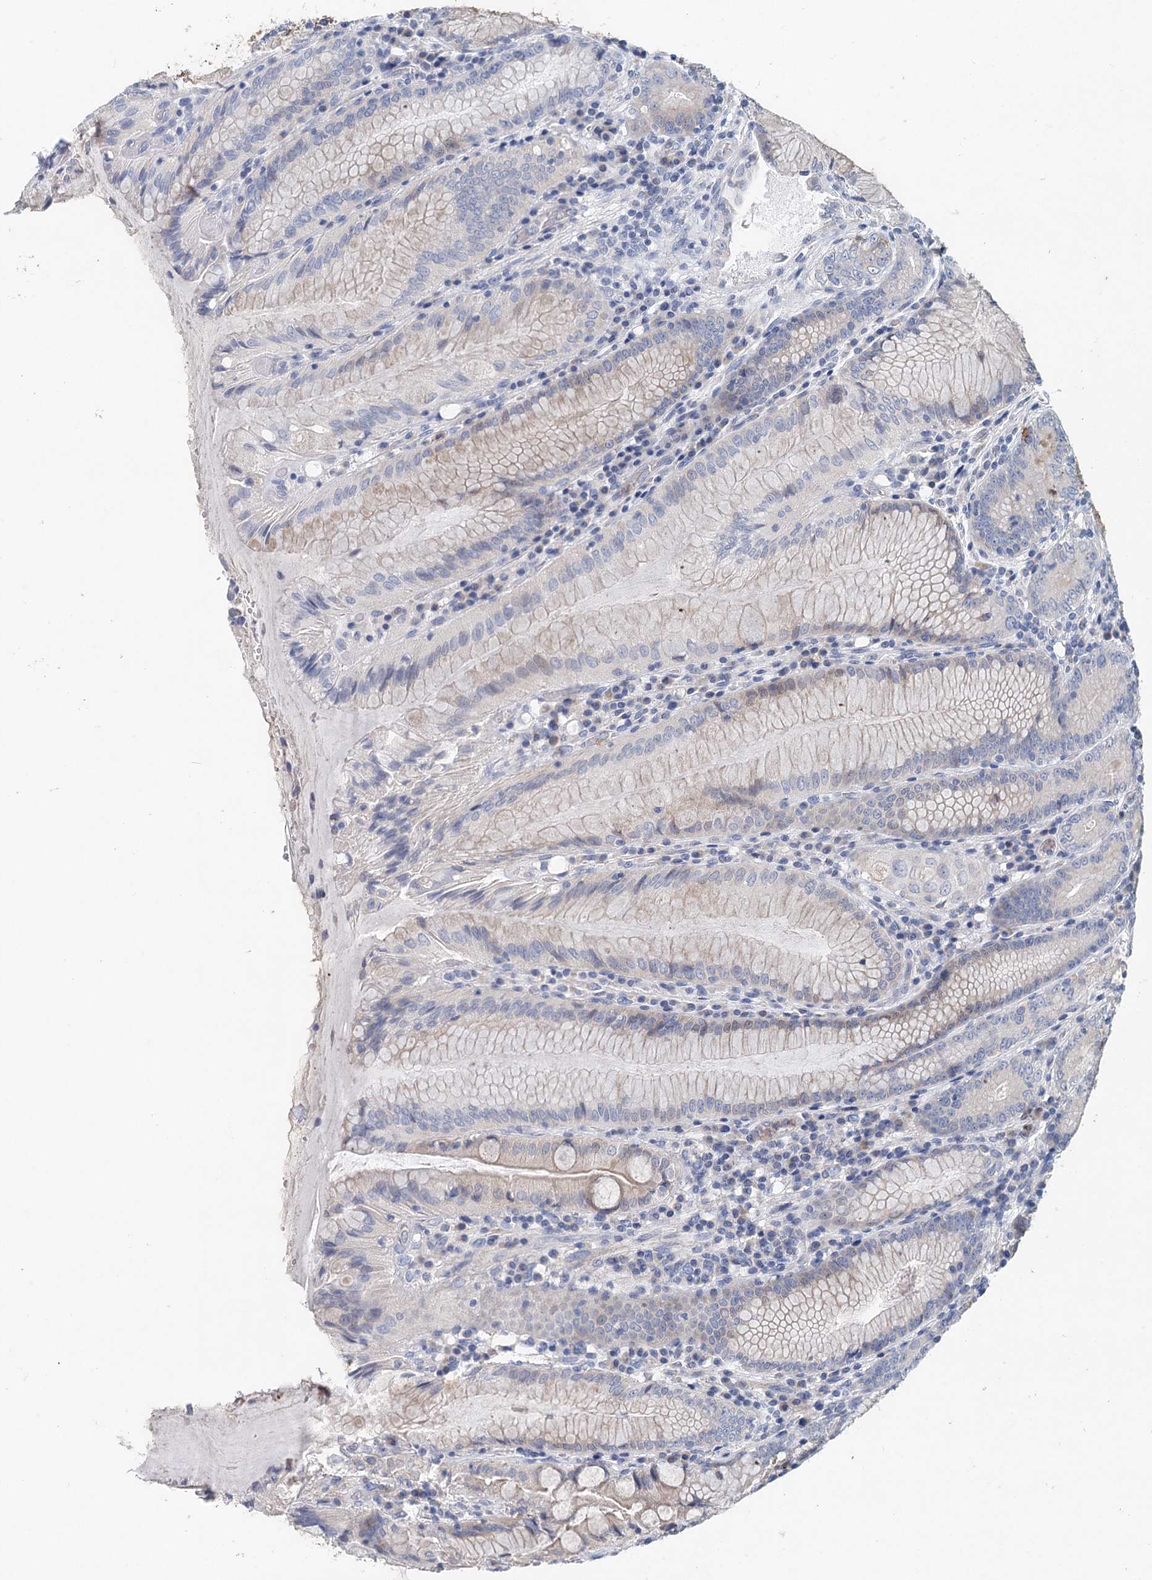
{"staining": {"intensity": "strong", "quantity": "25%-75%", "location": "cytoplasmic/membranous"}, "tissue": "stomach", "cell_type": "Glandular cells", "image_type": "normal", "snomed": [{"axis": "morphology", "description": "Normal tissue, NOS"}, {"axis": "topography", "description": "Stomach, upper"}, {"axis": "topography", "description": "Stomach, lower"}], "caption": "Approximately 25%-75% of glandular cells in unremarkable human stomach display strong cytoplasmic/membranous protein staining as visualized by brown immunohistochemical staining.", "gene": "MYL6B", "patient": {"sex": "female", "age": 76}}